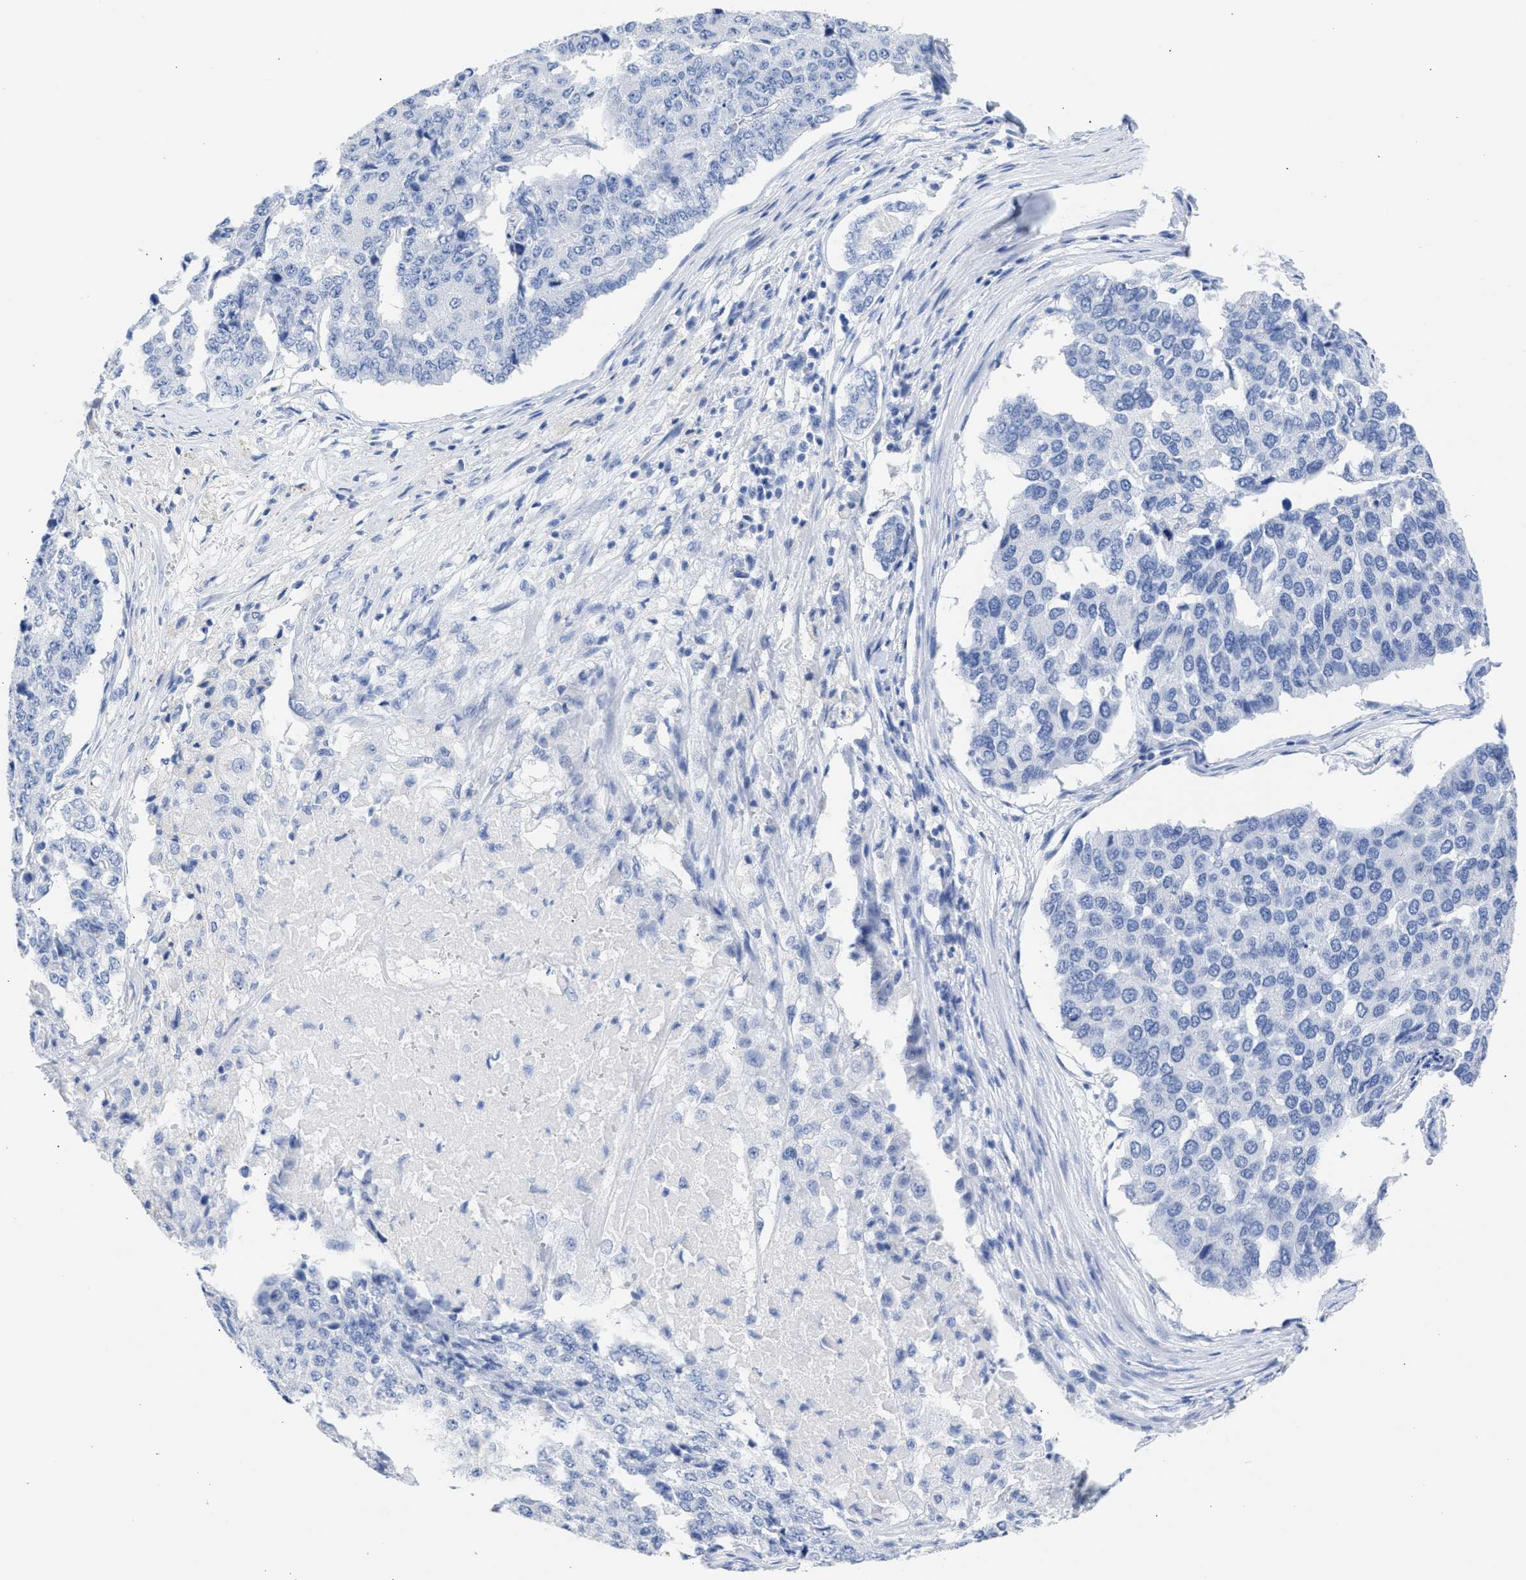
{"staining": {"intensity": "negative", "quantity": "none", "location": "none"}, "tissue": "pancreatic cancer", "cell_type": "Tumor cells", "image_type": "cancer", "snomed": [{"axis": "morphology", "description": "Adenocarcinoma, NOS"}, {"axis": "topography", "description": "Pancreas"}], "caption": "Pancreatic cancer (adenocarcinoma) was stained to show a protein in brown. There is no significant positivity in tumor cells. The staining is performed using DAB (3,3'-diaminobenzidine) brown chromogen with nuclei counter-stained in using hematoxylin.", "gene": "NCAM1", "patient": {"sex": "male", "age": 50}}